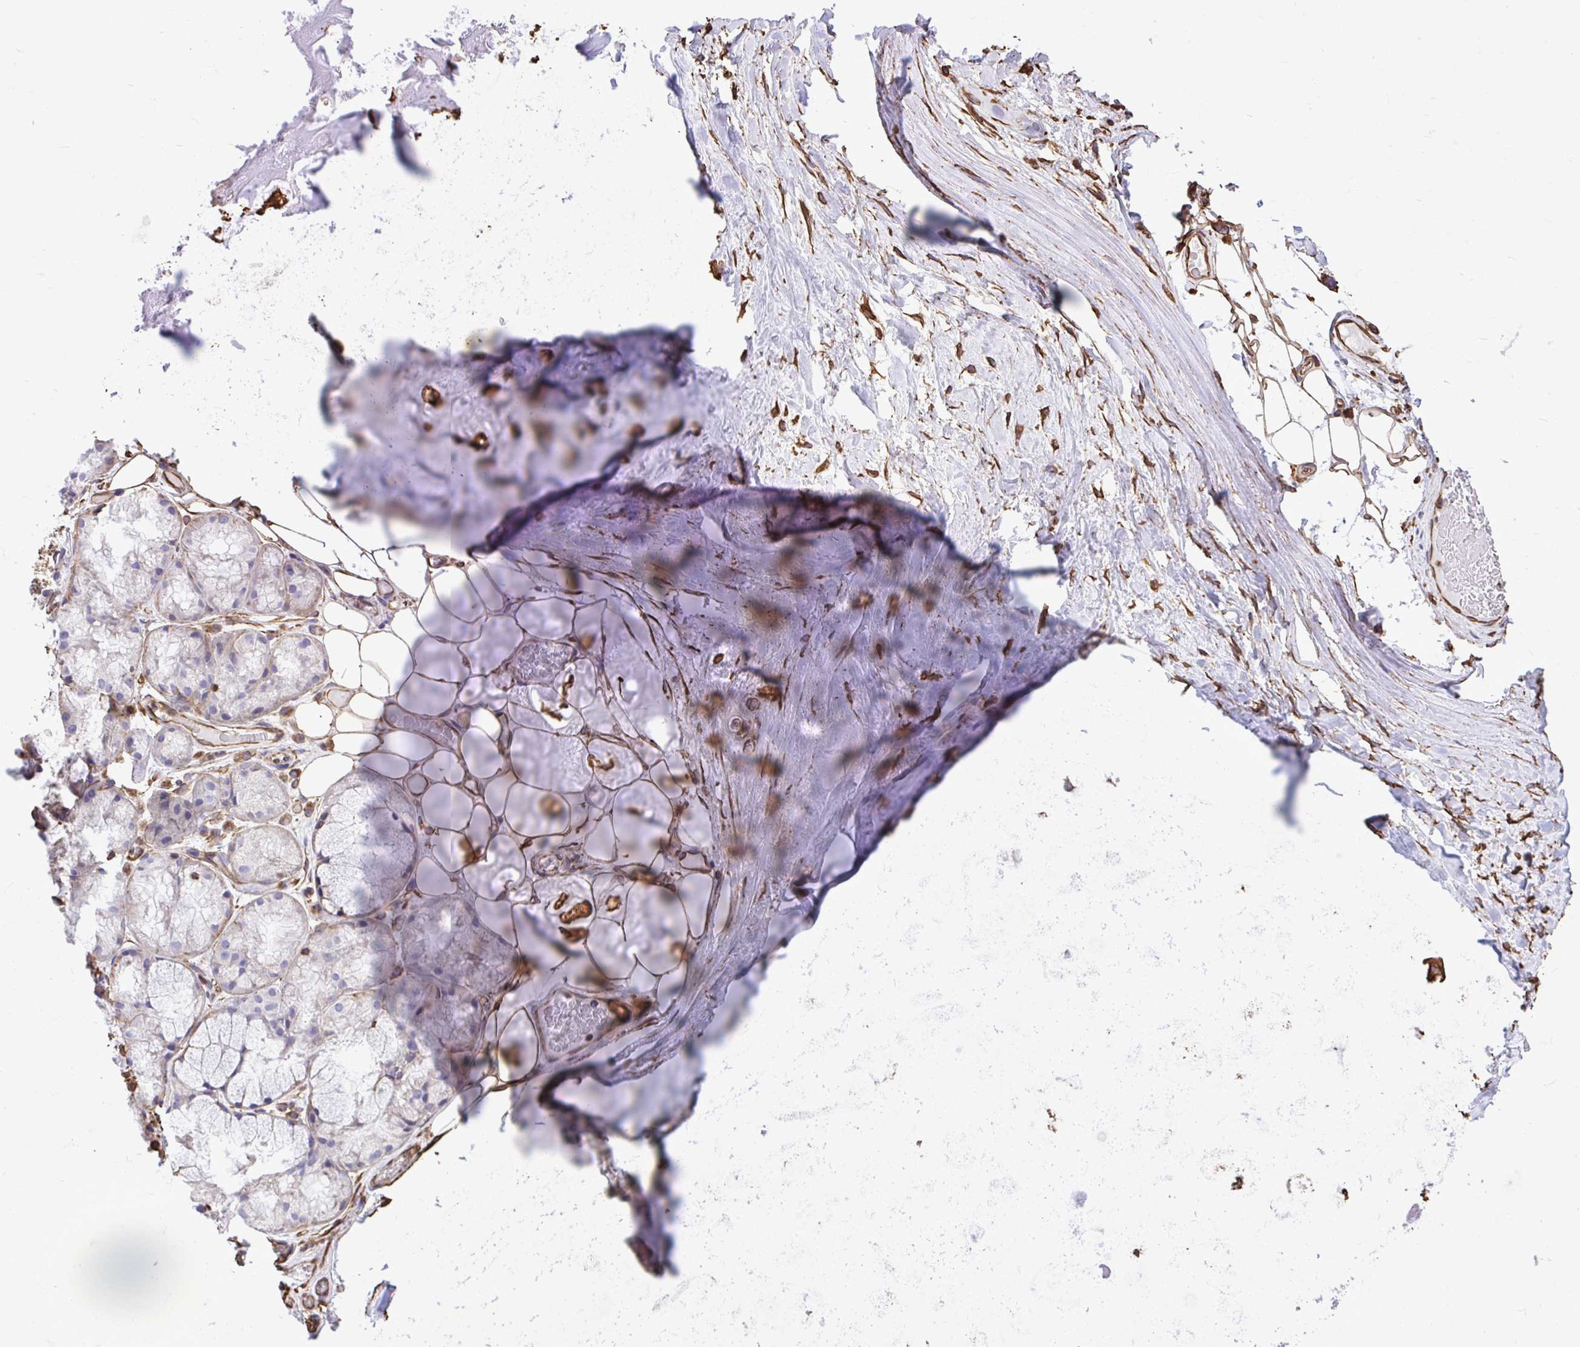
{"staining": {"intensity": "moderate", "quantity": ">75%", "location": "cytoplasmic/membranous"}, "tissue": "adipose tissue", "cell_type": "Adipocytes", "image_type": "normal", "snomed": [{"axis": "morphology", "description": "Normal tissue, NOS"}, {"axis": "topography", "description": "Lymph node"}, {"axis": "topography", "description": "Cartilage tissue"}, {"axis": "topography", "description": "Nasopharynx"}], "caption": "DAB immunohistochemical staining of unremarkable human adipose tissue demonstrates moderate cytoplasmic/membranous protein positivity in approximately >75% of adipocytes. The protein of interest is shown in brown color, while the nuclei are stained blue.", "gene": "RNF103", "patient": {"sex": "male", "age": 63}}